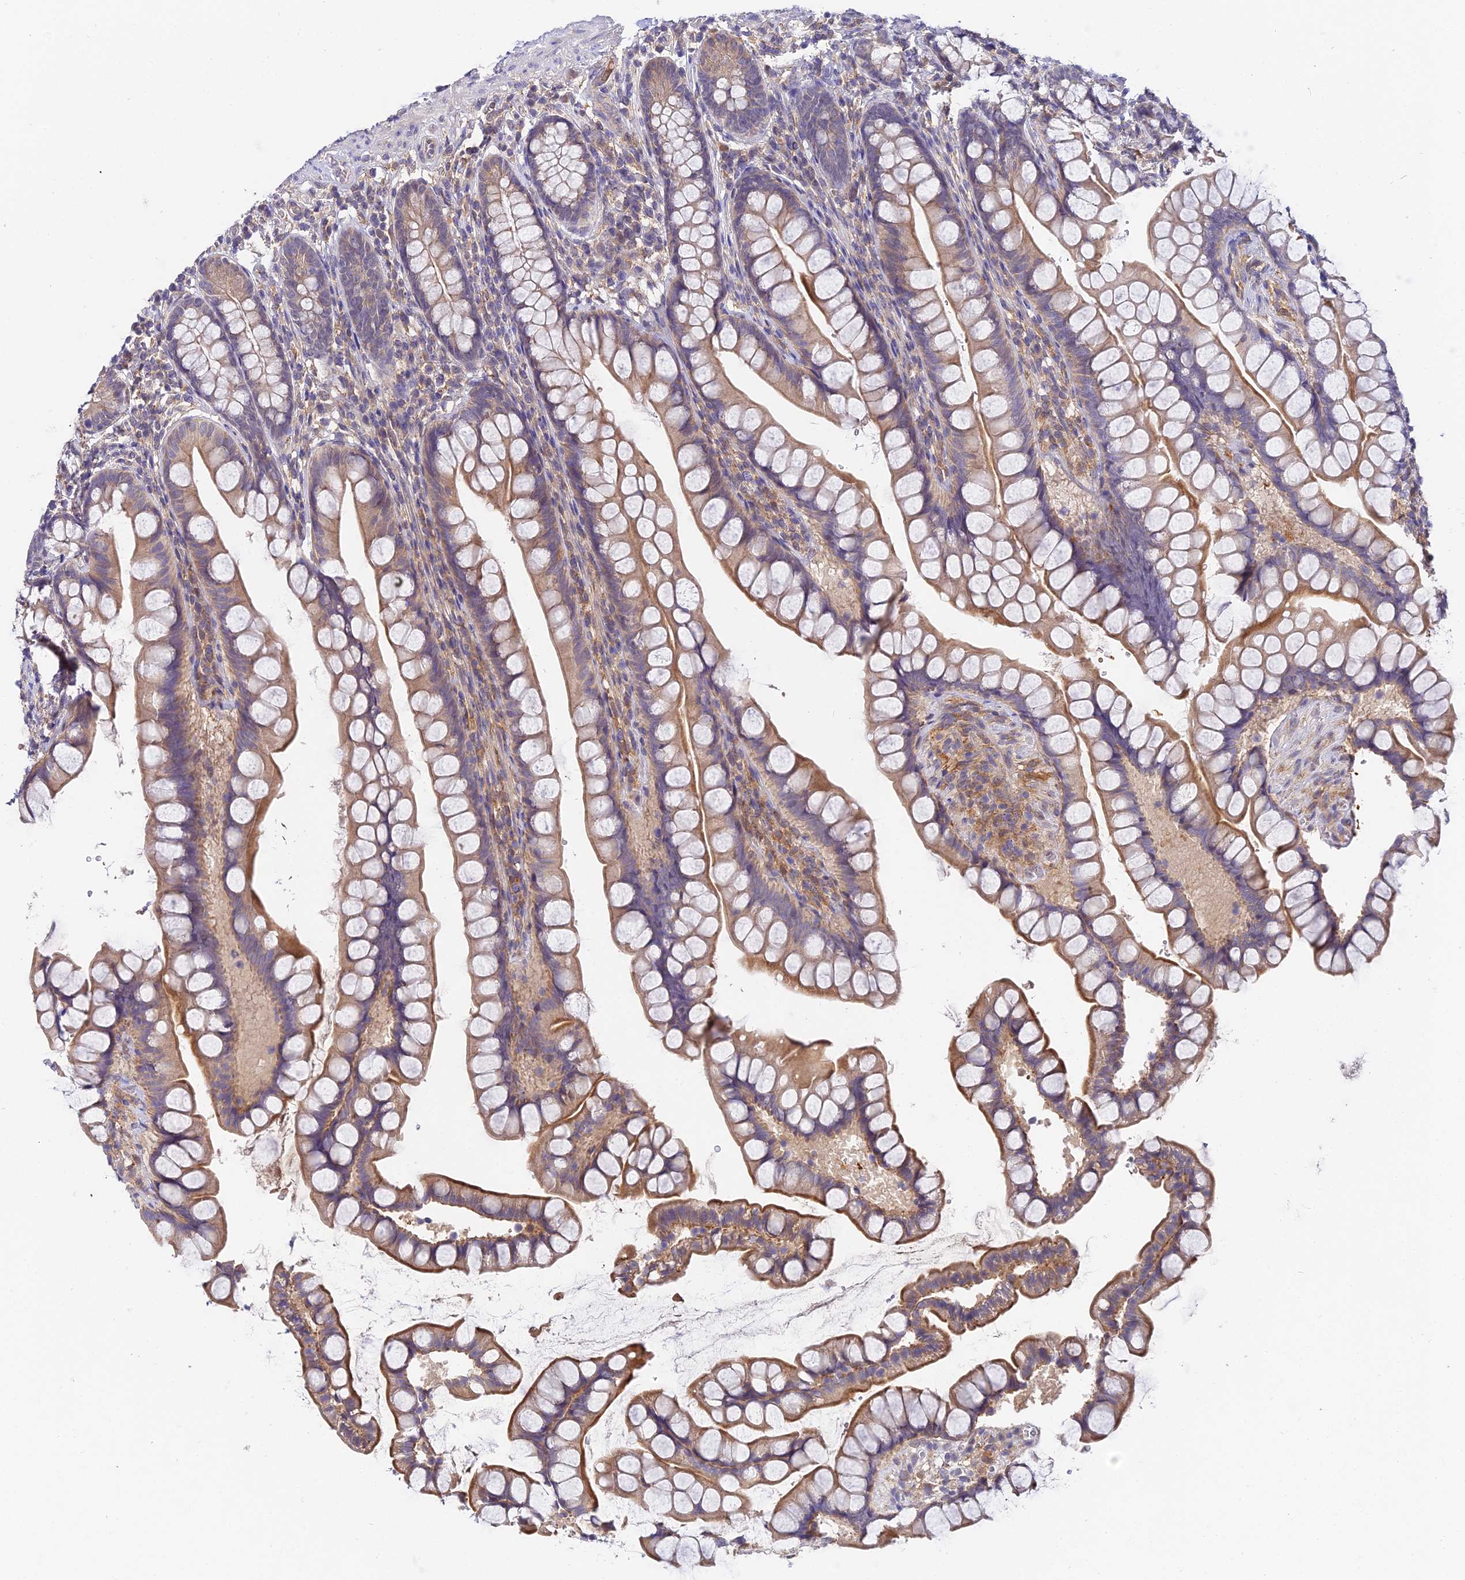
{"staining": {"intensity": "moderate", "quantity": ">75%", "location": "cytoplasmic/membranous"}, "tissue": "small intestine", "cell_type": "Glandular cells", "image_type": "normal", "snomed": [{"axis": "morphology", "description": "Normal tissue, NOS"}, {"axis": "topography", "description": "Small intestine"}], "caption": "A photomicrograph showing moderate cytoplasmic/membranous staining in approximately >75% of glandular cells in benign small intestine, as visualized by brown immunohistochemical staining.", "gene": "ZBED8", "patient": {"sex": "male", "age": 70}}